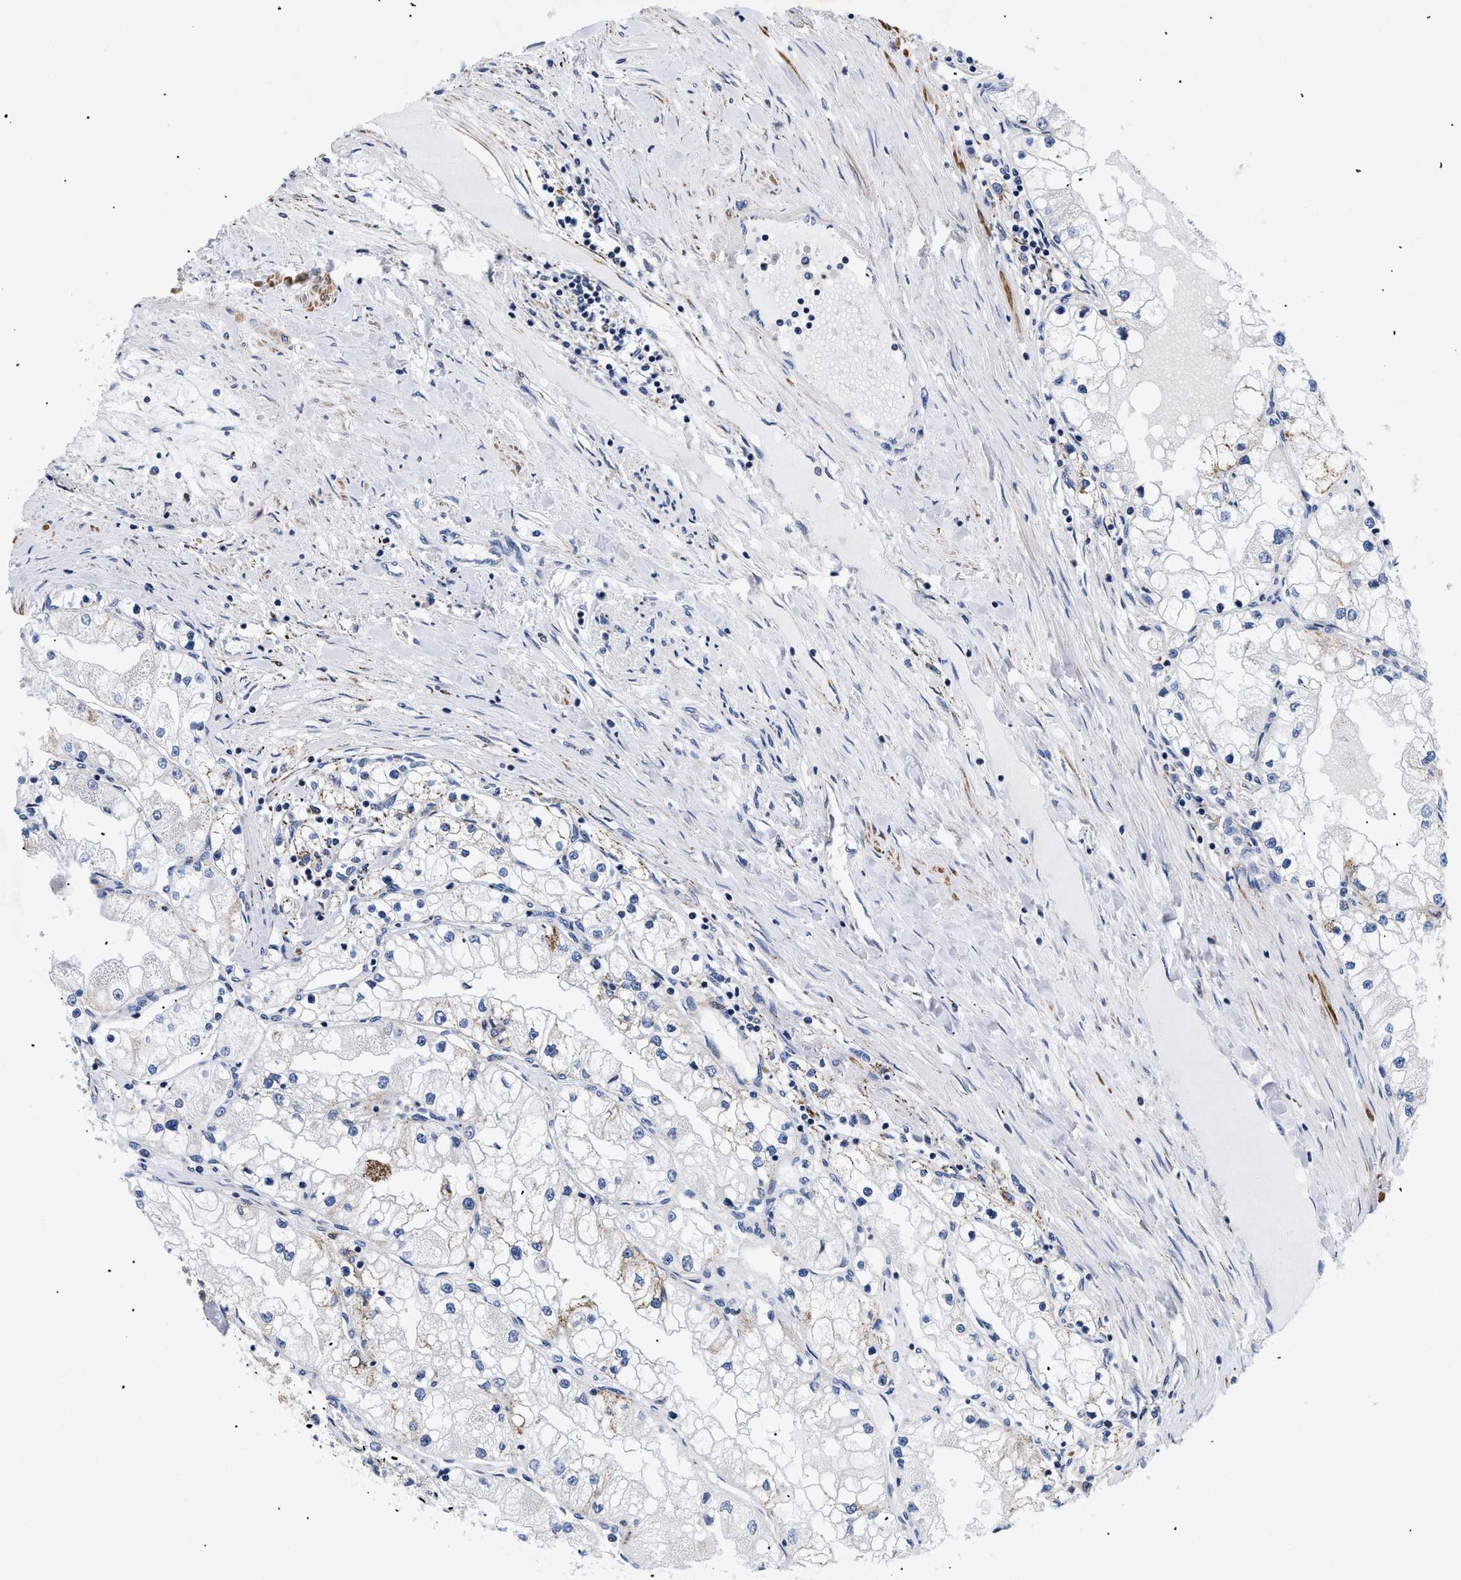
{"staining": {"intensity": "negative", "quantity": "none", "location": "none"}, "tissue": "renal cancer", "cell_type": "Tumor cells", "image_type": "cancer", "snomed": [{"axis": "morphology", "description": "Adenocarcinoma, NOS"}, {"axis": "topography", "description": "Kidney"}], "caption": "The immunohistochemistry histopathology image has no significant positivity in tumor cells of renal adenocarcinoma tissue.", "gene": "GPR149", "patient": {"sex": "male", "age": 68}}